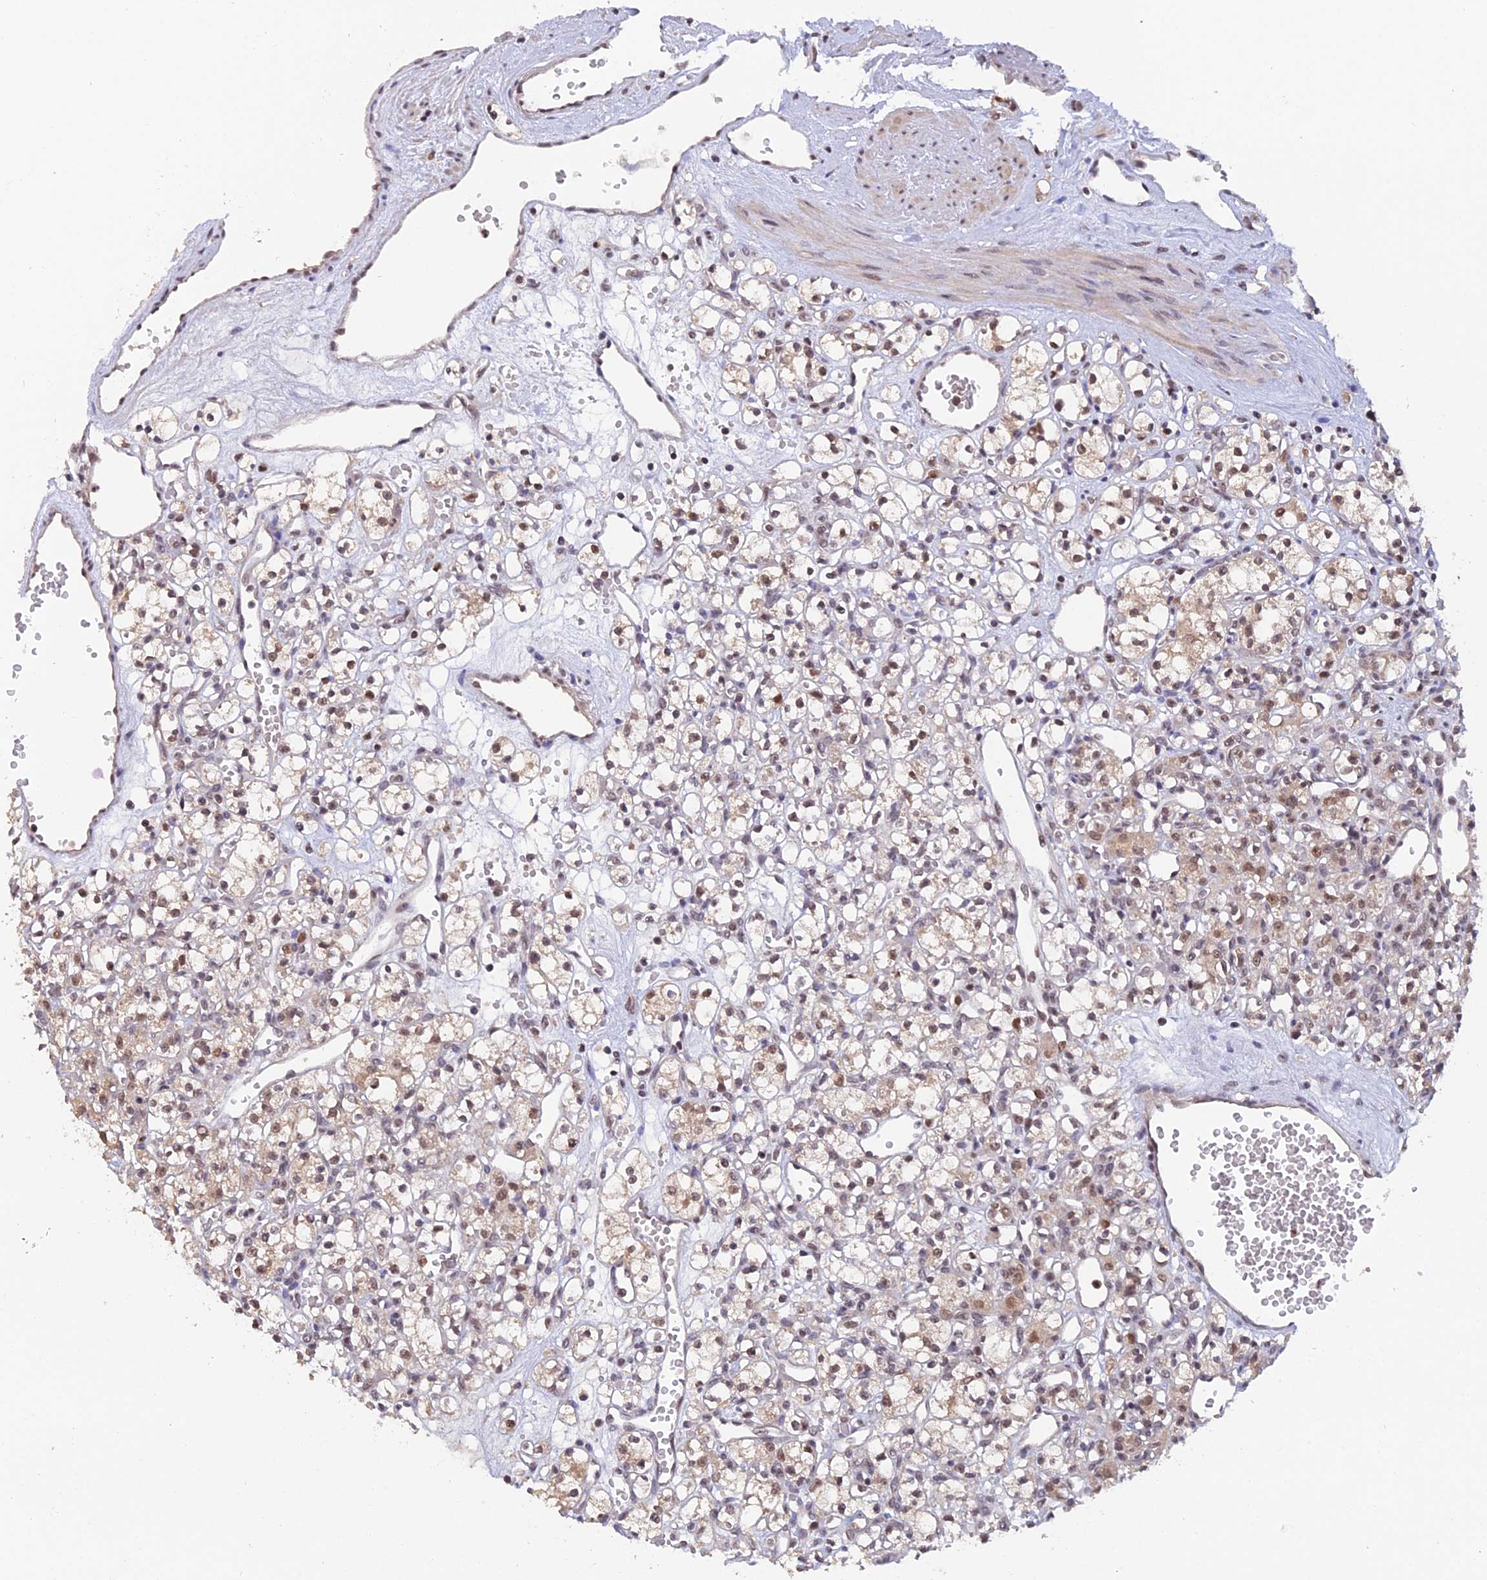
{"staining": {"intensity": "weak", "quantity": "25%-75%", "location": "nuclear"}, "tissue": "renal cancer", "cell_type": "Tumor cells", "image_type": "cancer", "snomed": [{"axis": "morphology", "description": "Adenocarcinoma, NOS"}, {"axis": "topography", "description": "Kidney"}], "caption": "Protein analysis of renal adenocarcinoma tissue displays weak nuclear expression in about 25%-75% of tumor cells.", "gene": "RFC5", "patient": {"sex": "female", "age": 59}}